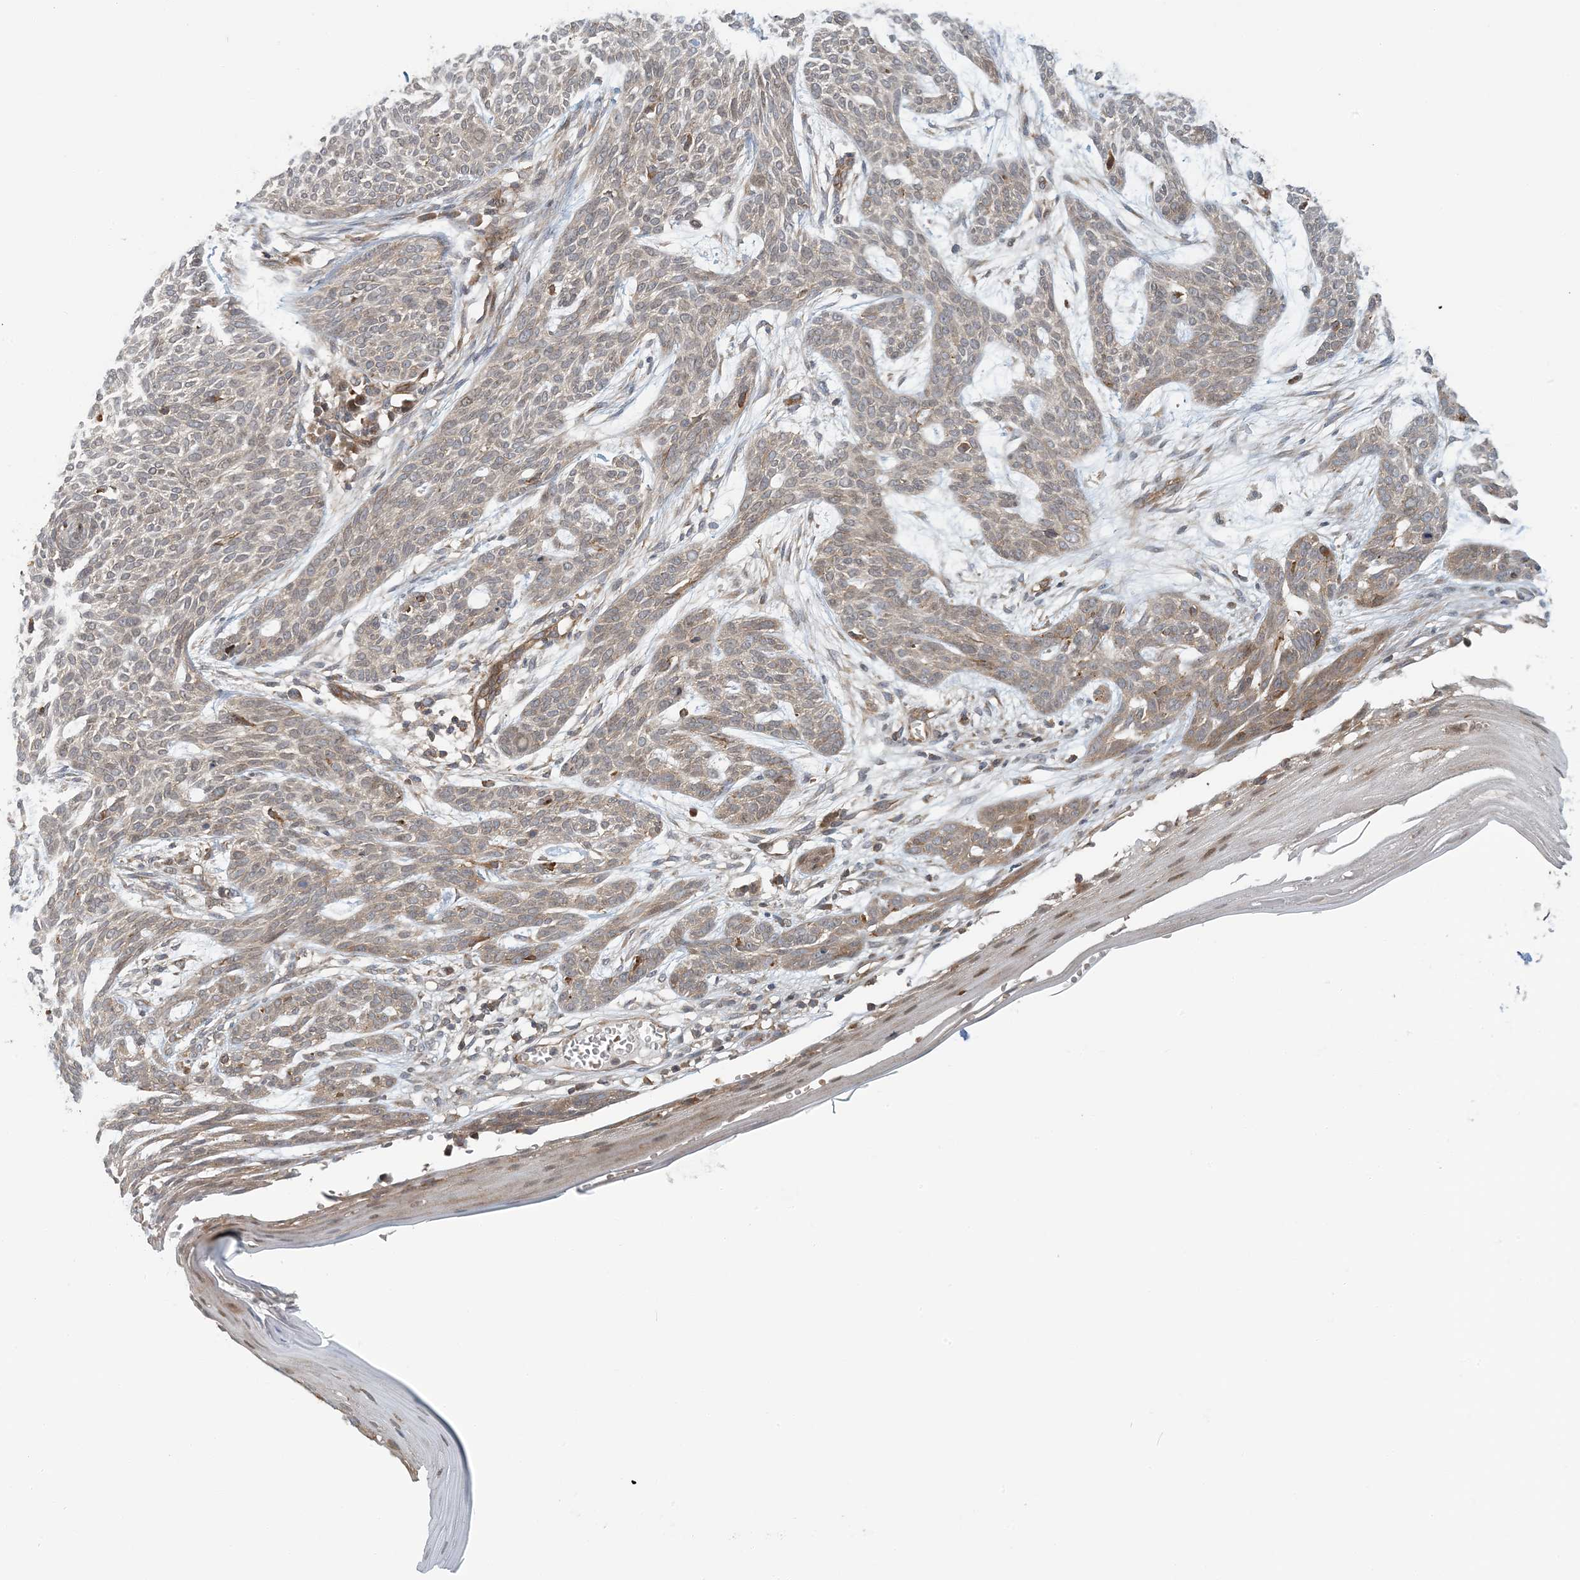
{"staining": {"intensity": "weak", "quantity": ">75%", "location": "cytoplasmic/membranous"}, "tissue": "skin cancer", "cell_type": "Tumor cells", "image_type": "cancer", "snomed": [{"axis": "morphology", "description": "Basal cell carcinoma"}, {"axis": "topography", "description": "Skin"}], "caption": "Immunohistochemistry (IHC) of basal cell carcinoma (skin) shows low levels of weak cytoplasmic/membranous staining in about >75% of tumor cells.", "gene": "ATP13A2", "patient": {"sex": "female", "age": 59}}